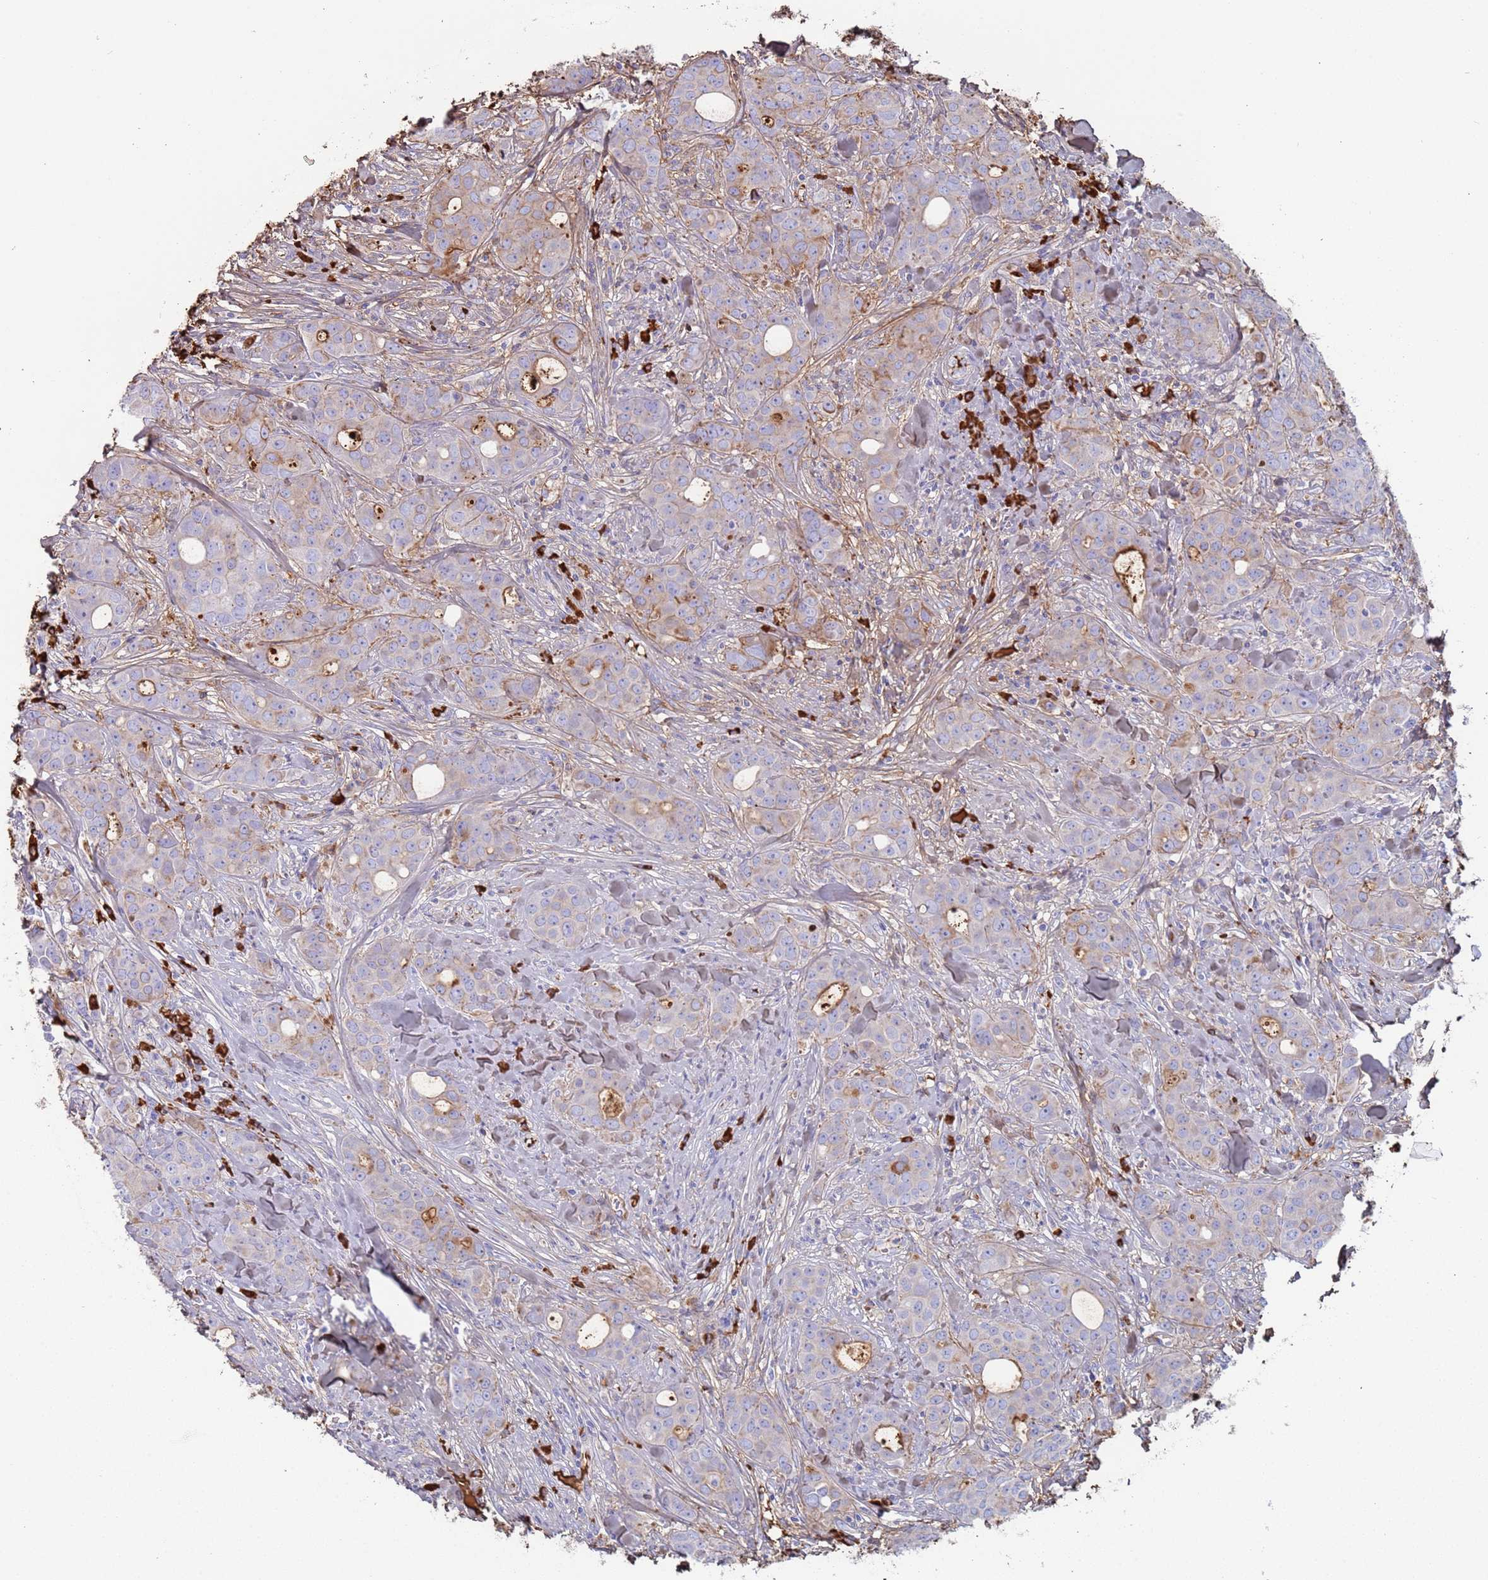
{"staining": {"intensity": "weak", "quantity": "<25%", "location": "cytoplasmic/membranous"}, "tissue": "breast cancer", "cell_type": "Tumor cells", "image_type": "cancer", "snomed": [{"axis": "morphology", "description": "Duct carcinoma"}, {"axis": "topography", "description": "Breast"}], "caption": "Immunohistochemical staining of breast cancer displays no significant staining in tumor cells. (Stains: DAB (3,3'-diaminobenzidine) immunohistochemistry (IHC) with hematoxylin counter stain, Microscopy: brightfield microscopy at high magnification).", "gene": "CYSLTR2", "patient": {"sex": "female", "age": 43}}